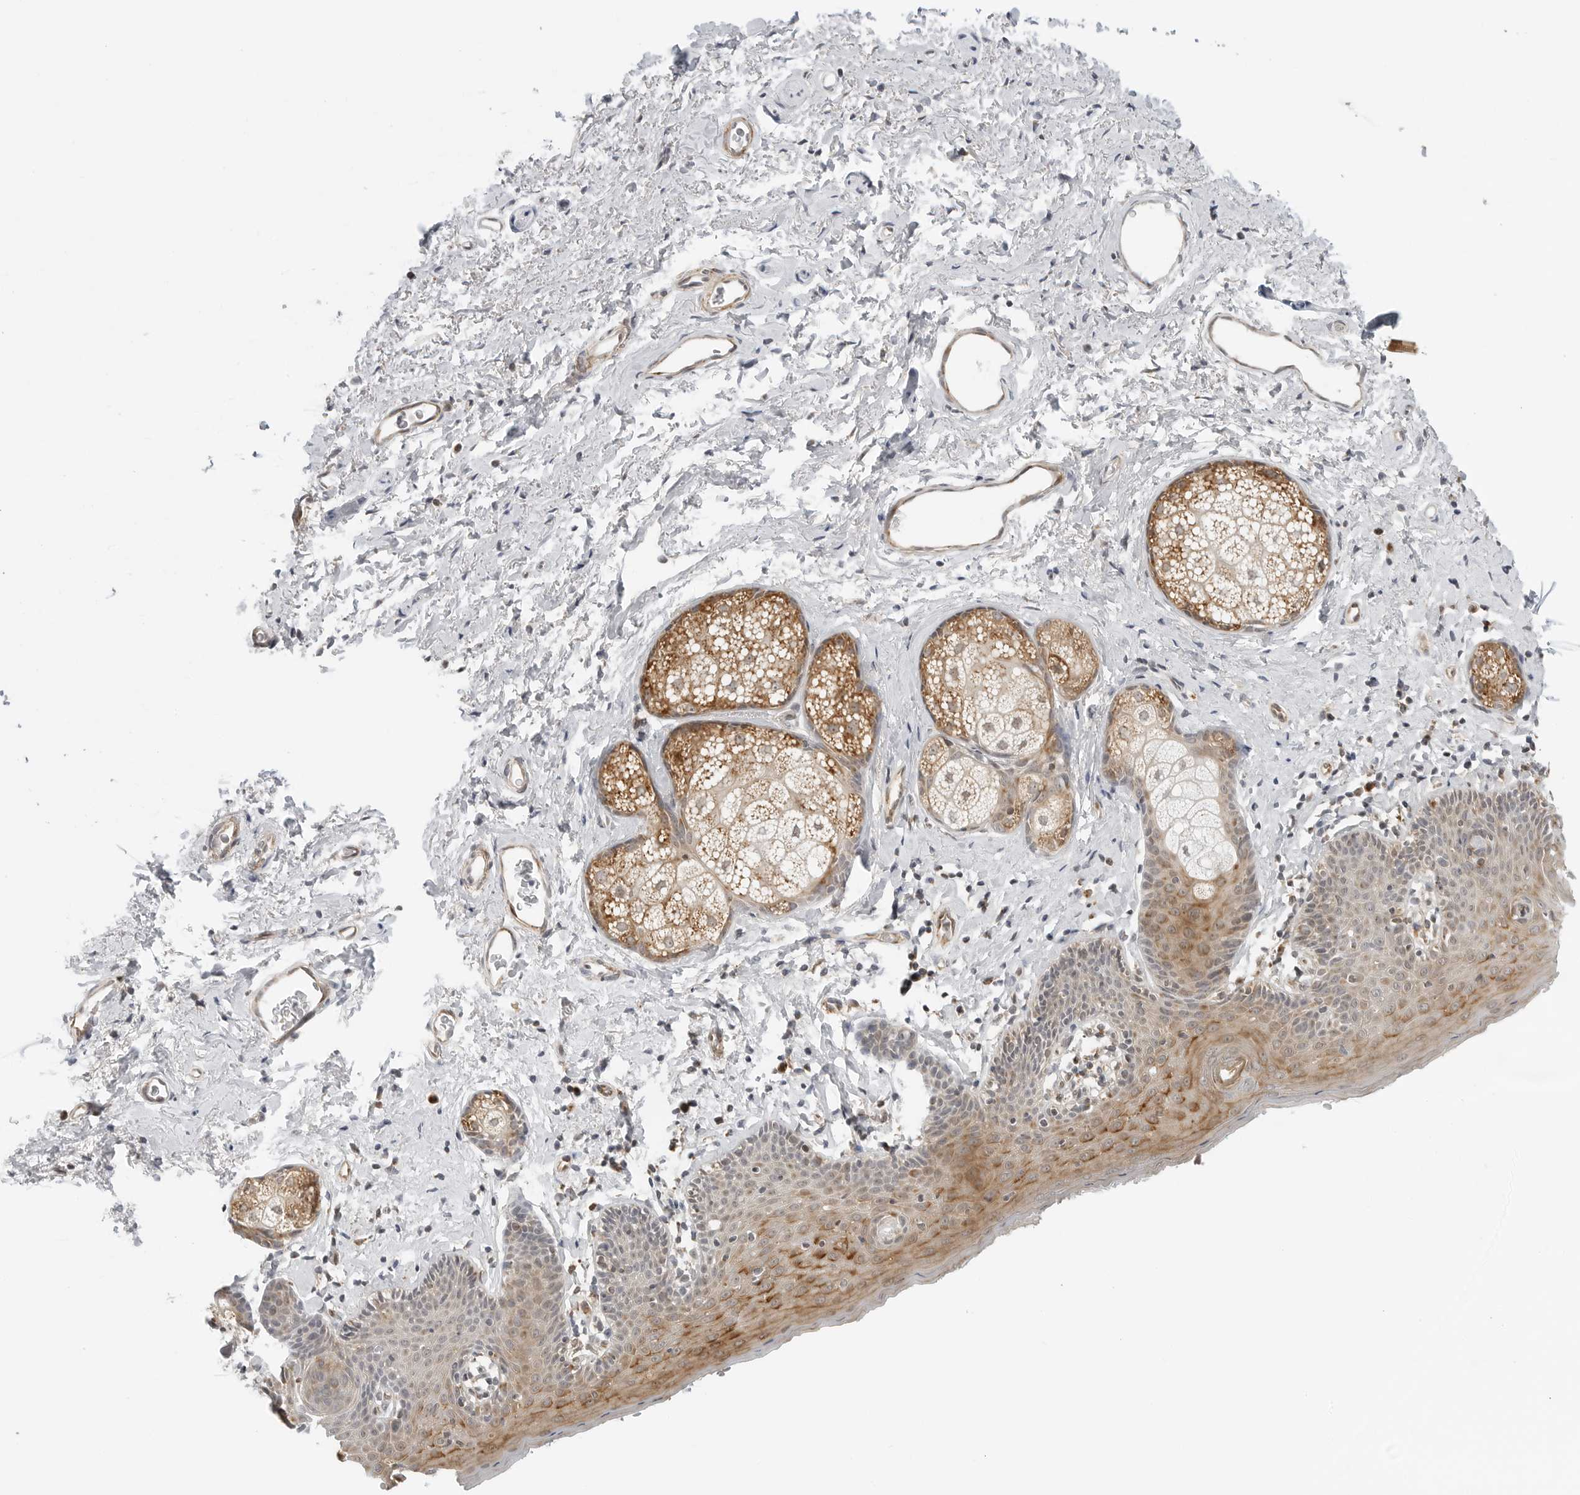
{"staining": {"intensity": "moderate", "quantity": ">75%", "location": "cytoplasmic/membranous"}, "tissue": "skin", "cell_type": "Epidermal cells", "image_type": "normal", "snomed": [{"axis": "morphology", "description": "Normal tissue, NOS"}, {"axis": "topography", "description": "Vulva"}], "caption": "High-magnification brightfield microscopy of normal skin stained with DAB (3,3'-diaminobenzidine) (brown) and counterstained with hematoxylin (blue). epidermal cells exhibit moderate cytoplasmic/membranous staining is identified in approximately>75% of cells. Immunohistochemistry stains the protein in brown and the nuclei are stained blue.", "gene": "PEX2", "patient": {"sex": "female", "age": 66}}